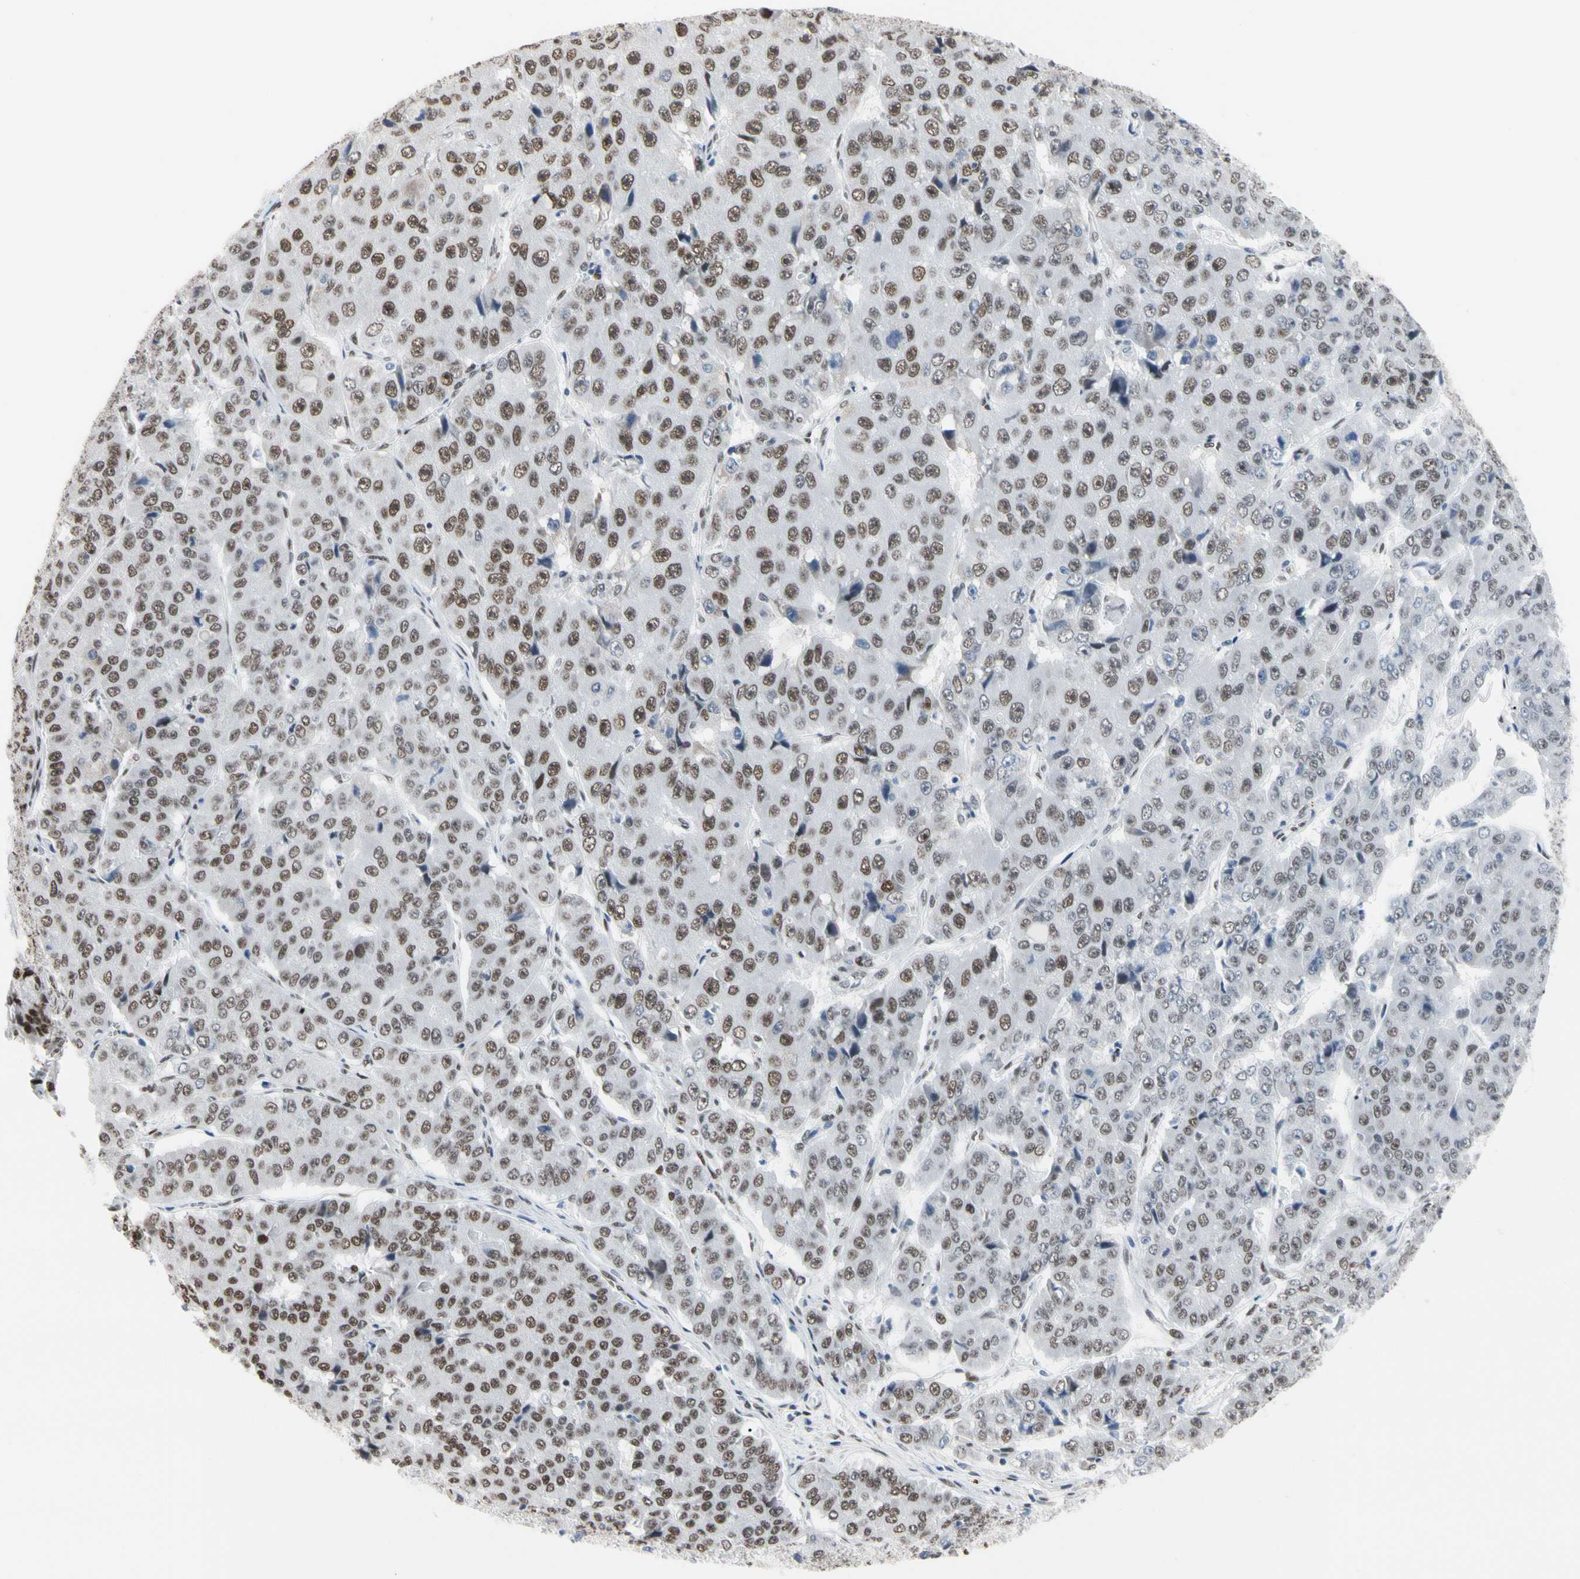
{"staining": {"intensity": "moderate", "quantity": ">75%", "location": "nuclear"}, "tissue": "pancreatic cancer", "cell_type": "Tumor cells", "image_type": "cancer", "snomed": [{"axis": "morphology", "description": "Adenocarcinoma, NOS"}, {"axis": "topography", "description": "Pancreas"}], "caption": "Immunohistochemical staining of human adenocarcinoma (pancreatic) shows medium levels of moderate nuclear protein positivity in about >75% of tumor cells. (Brightfield microscopy of DAB IHC at high magnification).", "gene": "FAM98B", "patient": {"sex": "male", "age": 50}}